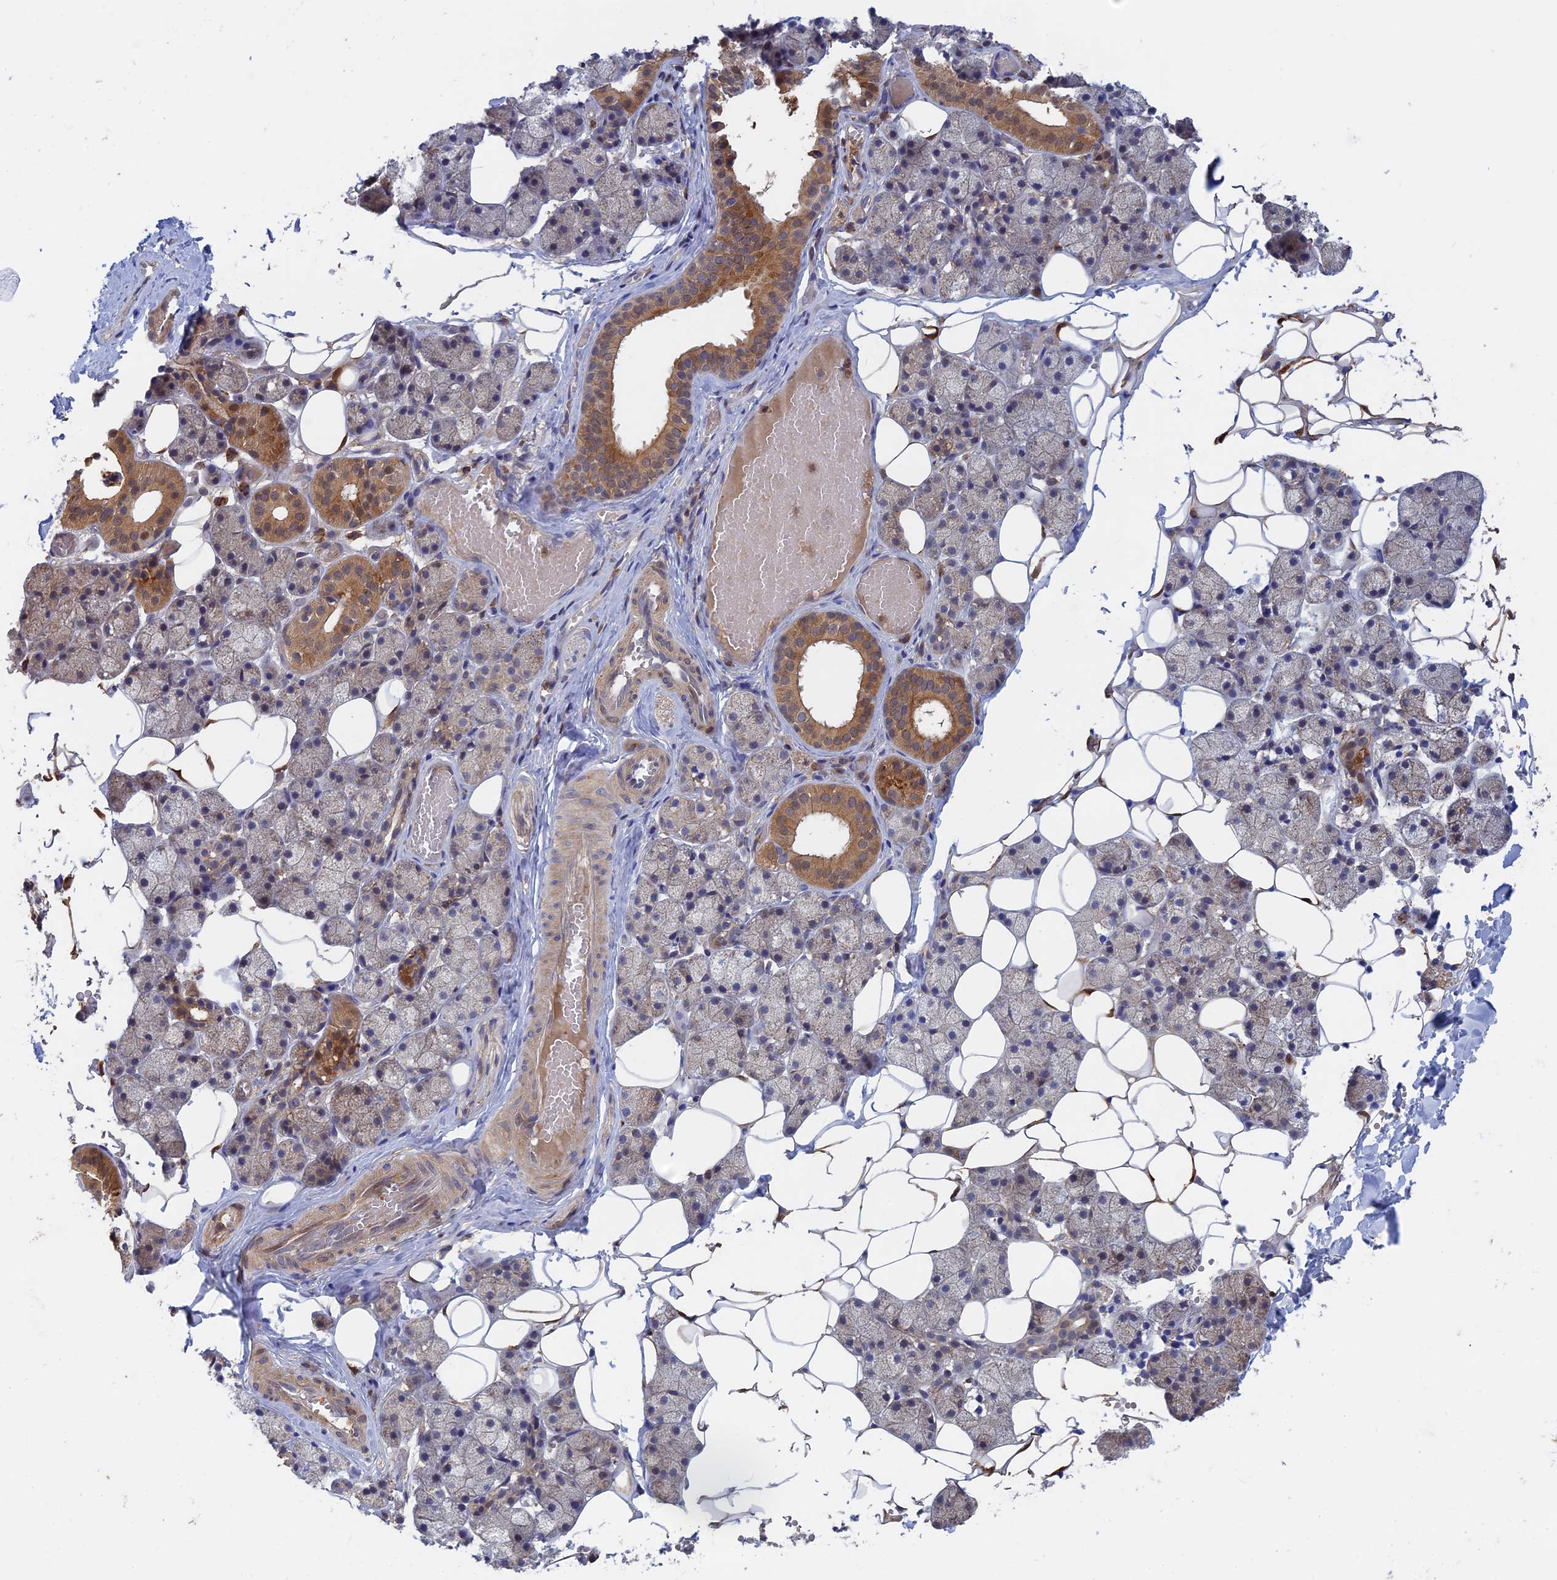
{"staining": {"intensity": "moderate", "quantity": "<25%", "location": "cytoplasmic/membranous"}, "tissue": "salivary gland", "cell_type": "Glandular cells", "image_type": "normal", "snomed": [{"axis": "morphology", "description": "Normal tissue, NOS"}, {"axis": "topography", "description": "Salivary gland"}], "caption": "Brown immunohistochemical staining in normal salivary gland demonstrates moderate cytoplasmic/membranous expression in about <25% of glandular cells.", "gene": "BLVRA", "patient": {"sex": "female", "age": 33}}